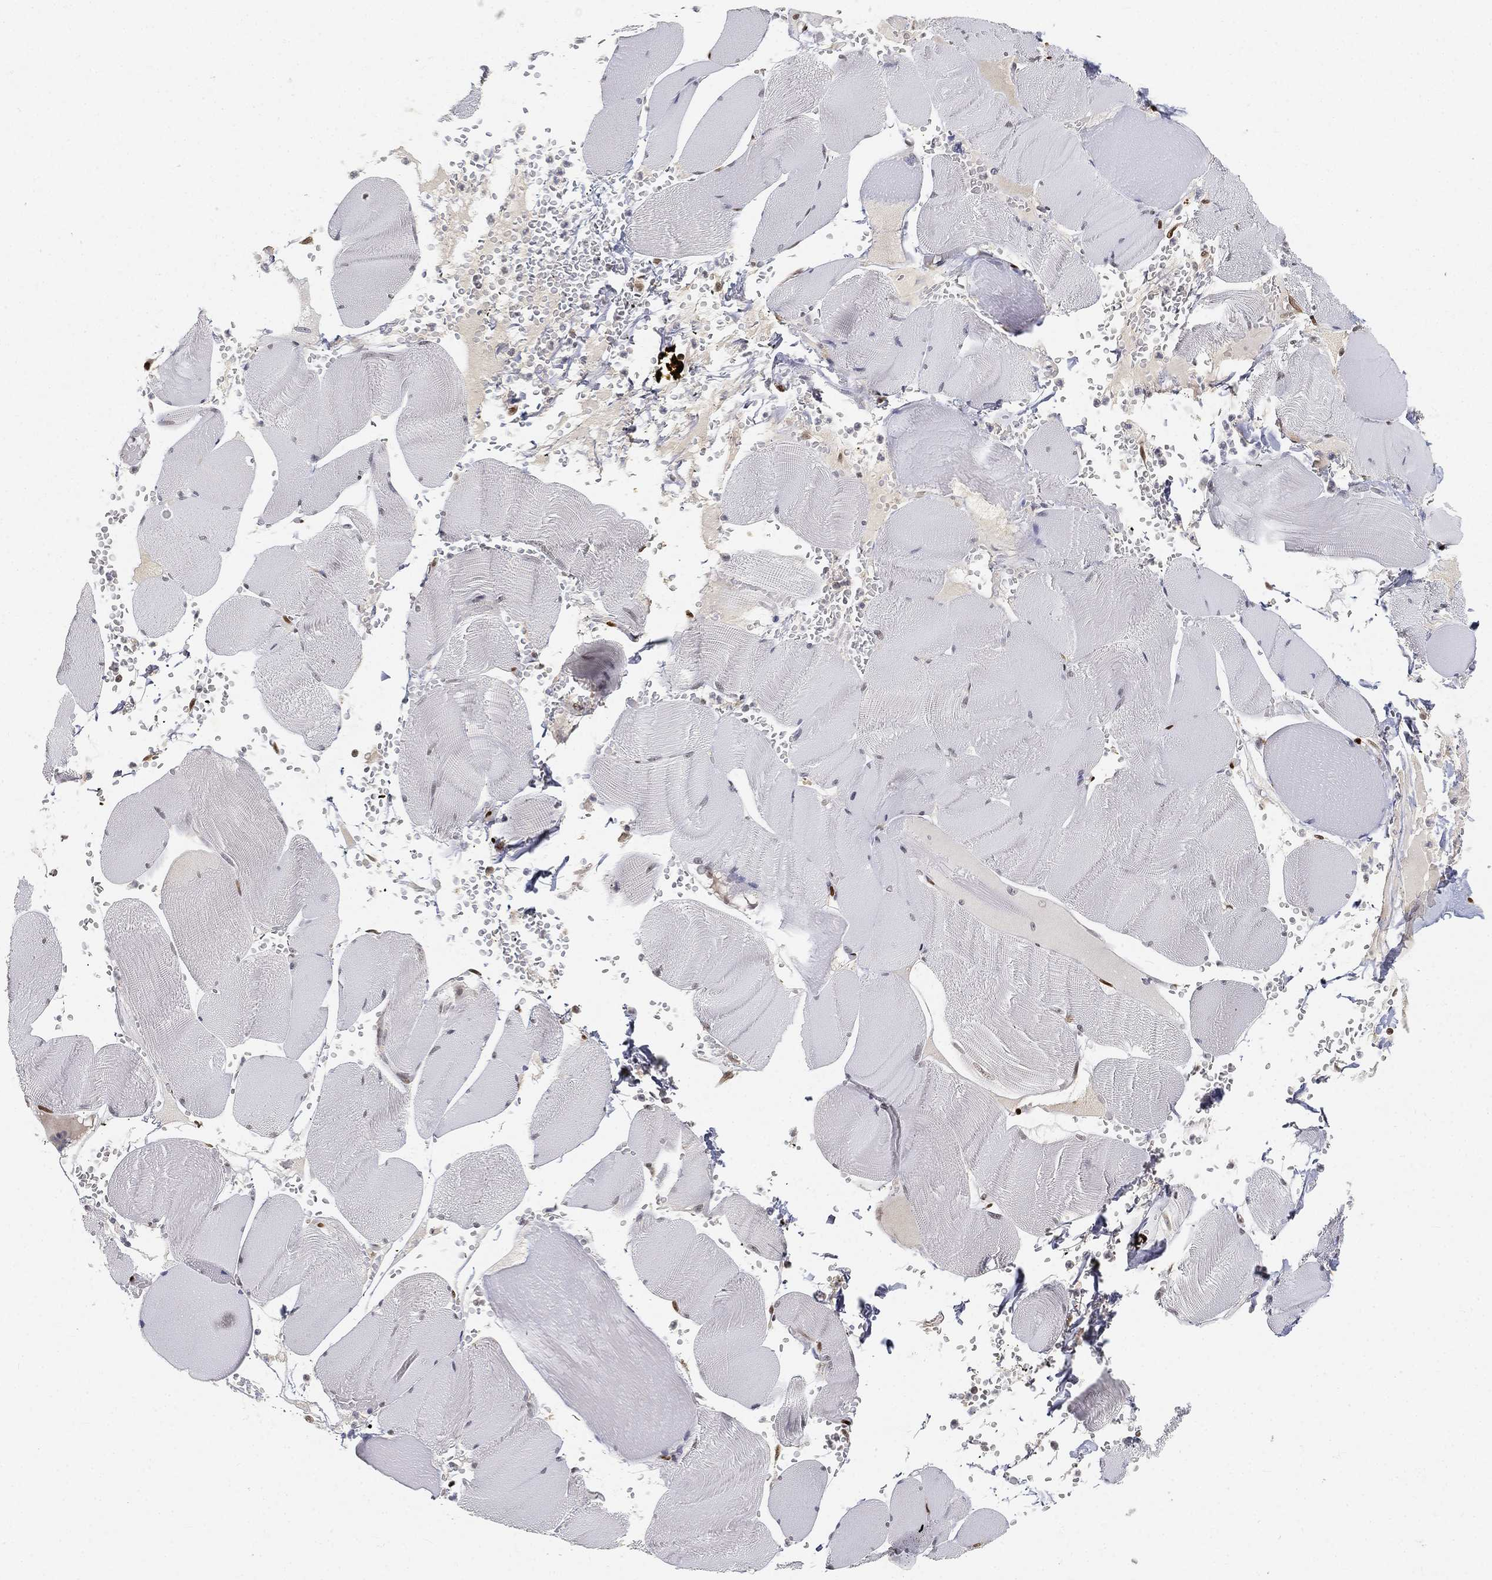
{"staining": {"intensity": "moderate", "quantity": "<25%", "location": "nuclear"}, "tissue": "skeletal muscle", "cell_type": "Myocytes", "image_type": "normal", "snomed": [{"axis": "morphology", "description": "Normal tissue, NOS"}, {"axis": "topography", "description": "Skeletal muscle"}], "caption": "Immunohistochemistry staining of normal skeletal muscle, which exhibits low levels of moderate nuclear positivity in approximately <25% of myocytes indicating moderate nuclear protein expression. The staining was performed using DAB (brown) for protein detection and nuclei were counterstained in hematoxylin (blue).", "gene": "CRTC3", "patient": {"sex": "male", "age": 56}}